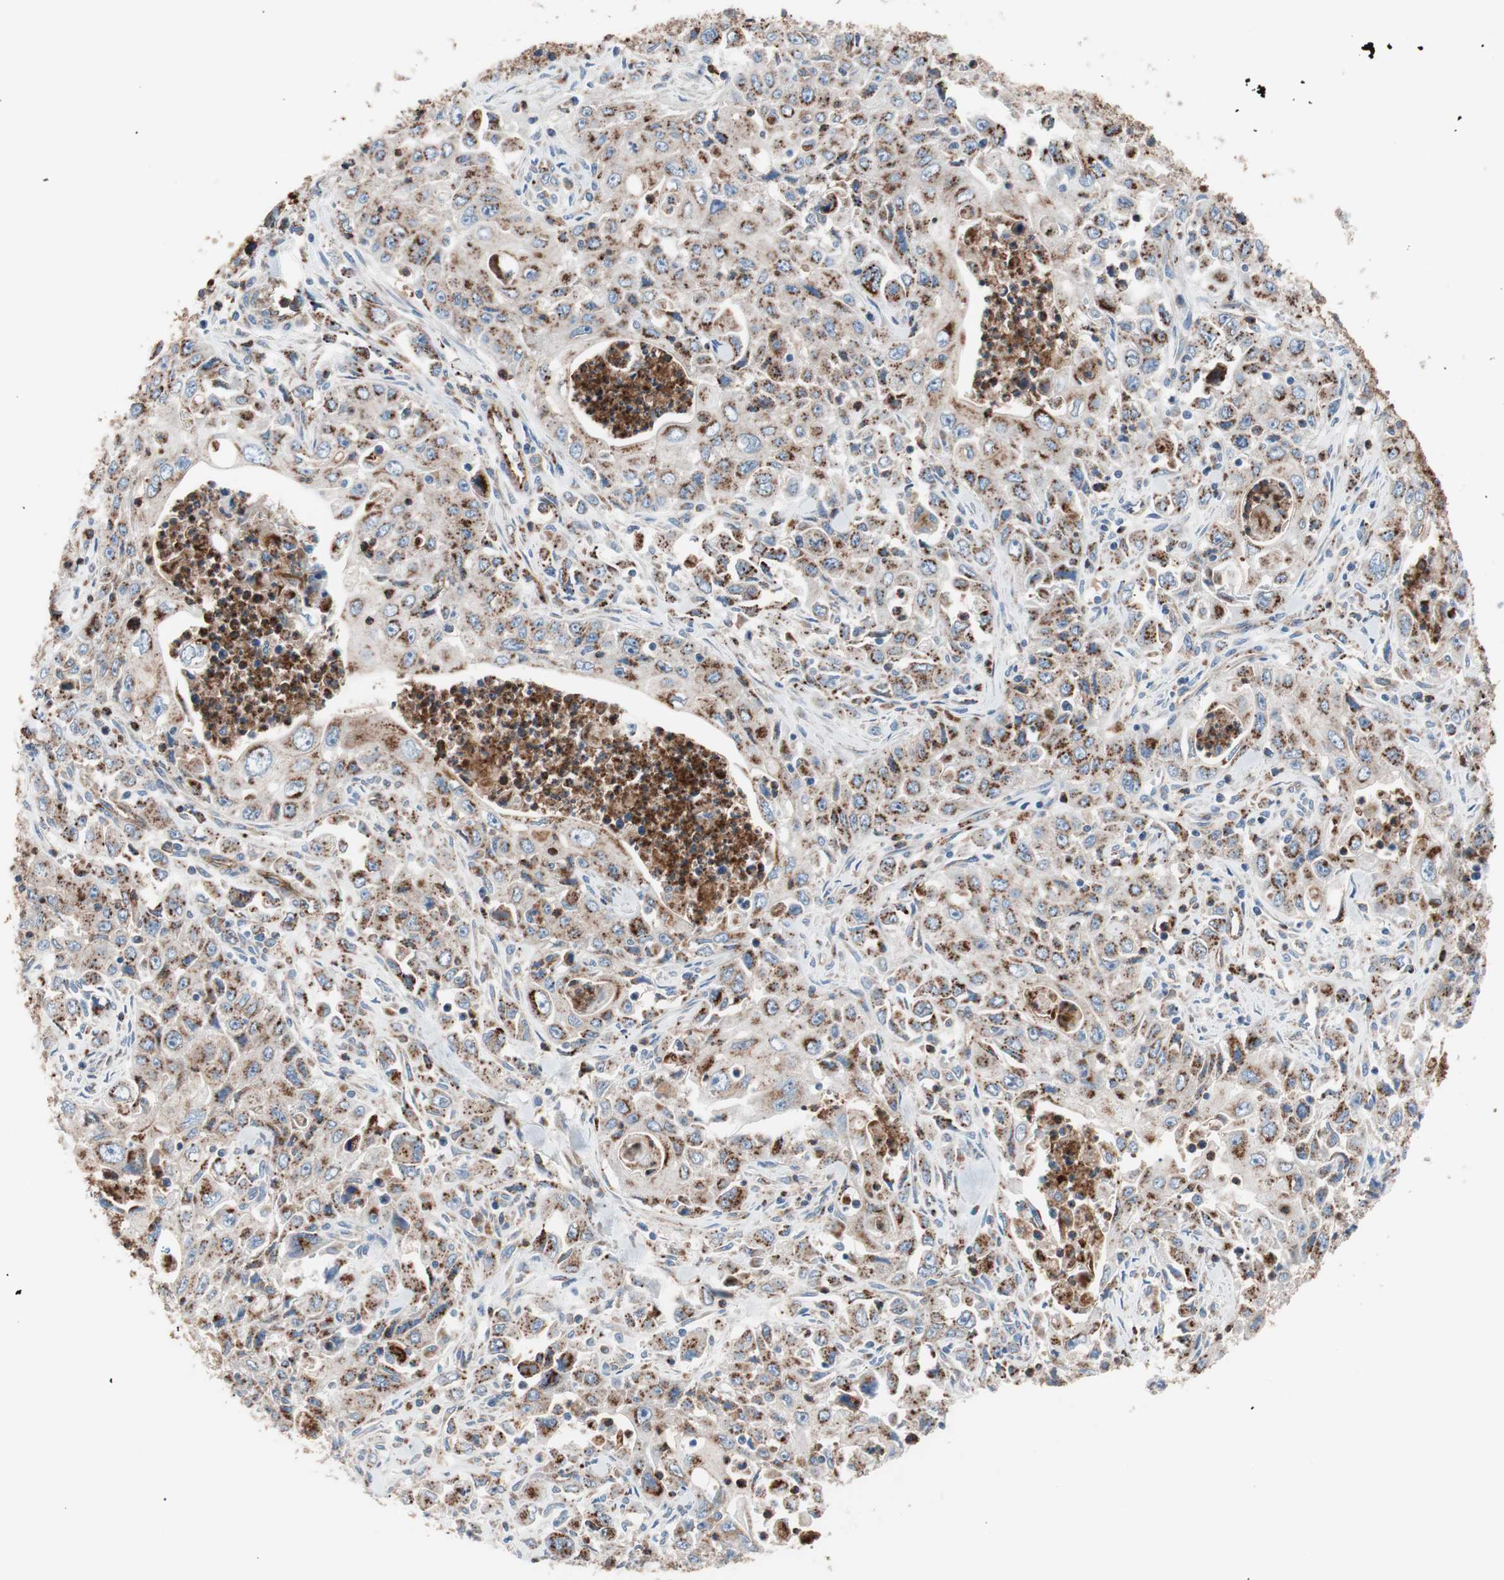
{"staining": {"intensity": "moderate", "quantity": ">75%", "location": "cytoplasmic/membranous"}, "tissue": "pancreatic cancer", "cell_type": "Tumor cells", "image_type": "cancer", "snomed": [{"axis": "morphology", "description": "Adenocarcinoma, NOS"}, {"axis": "topography", "description": "Pancreas"}], "caption": "Protein staining displays moderate cytoplasmic/membranous positivity in about >75% of tumor cells in adenocarcinoma (pancreatic).", "gene": "FLOT2", "patient": {"sex": "male", "age": 70}}